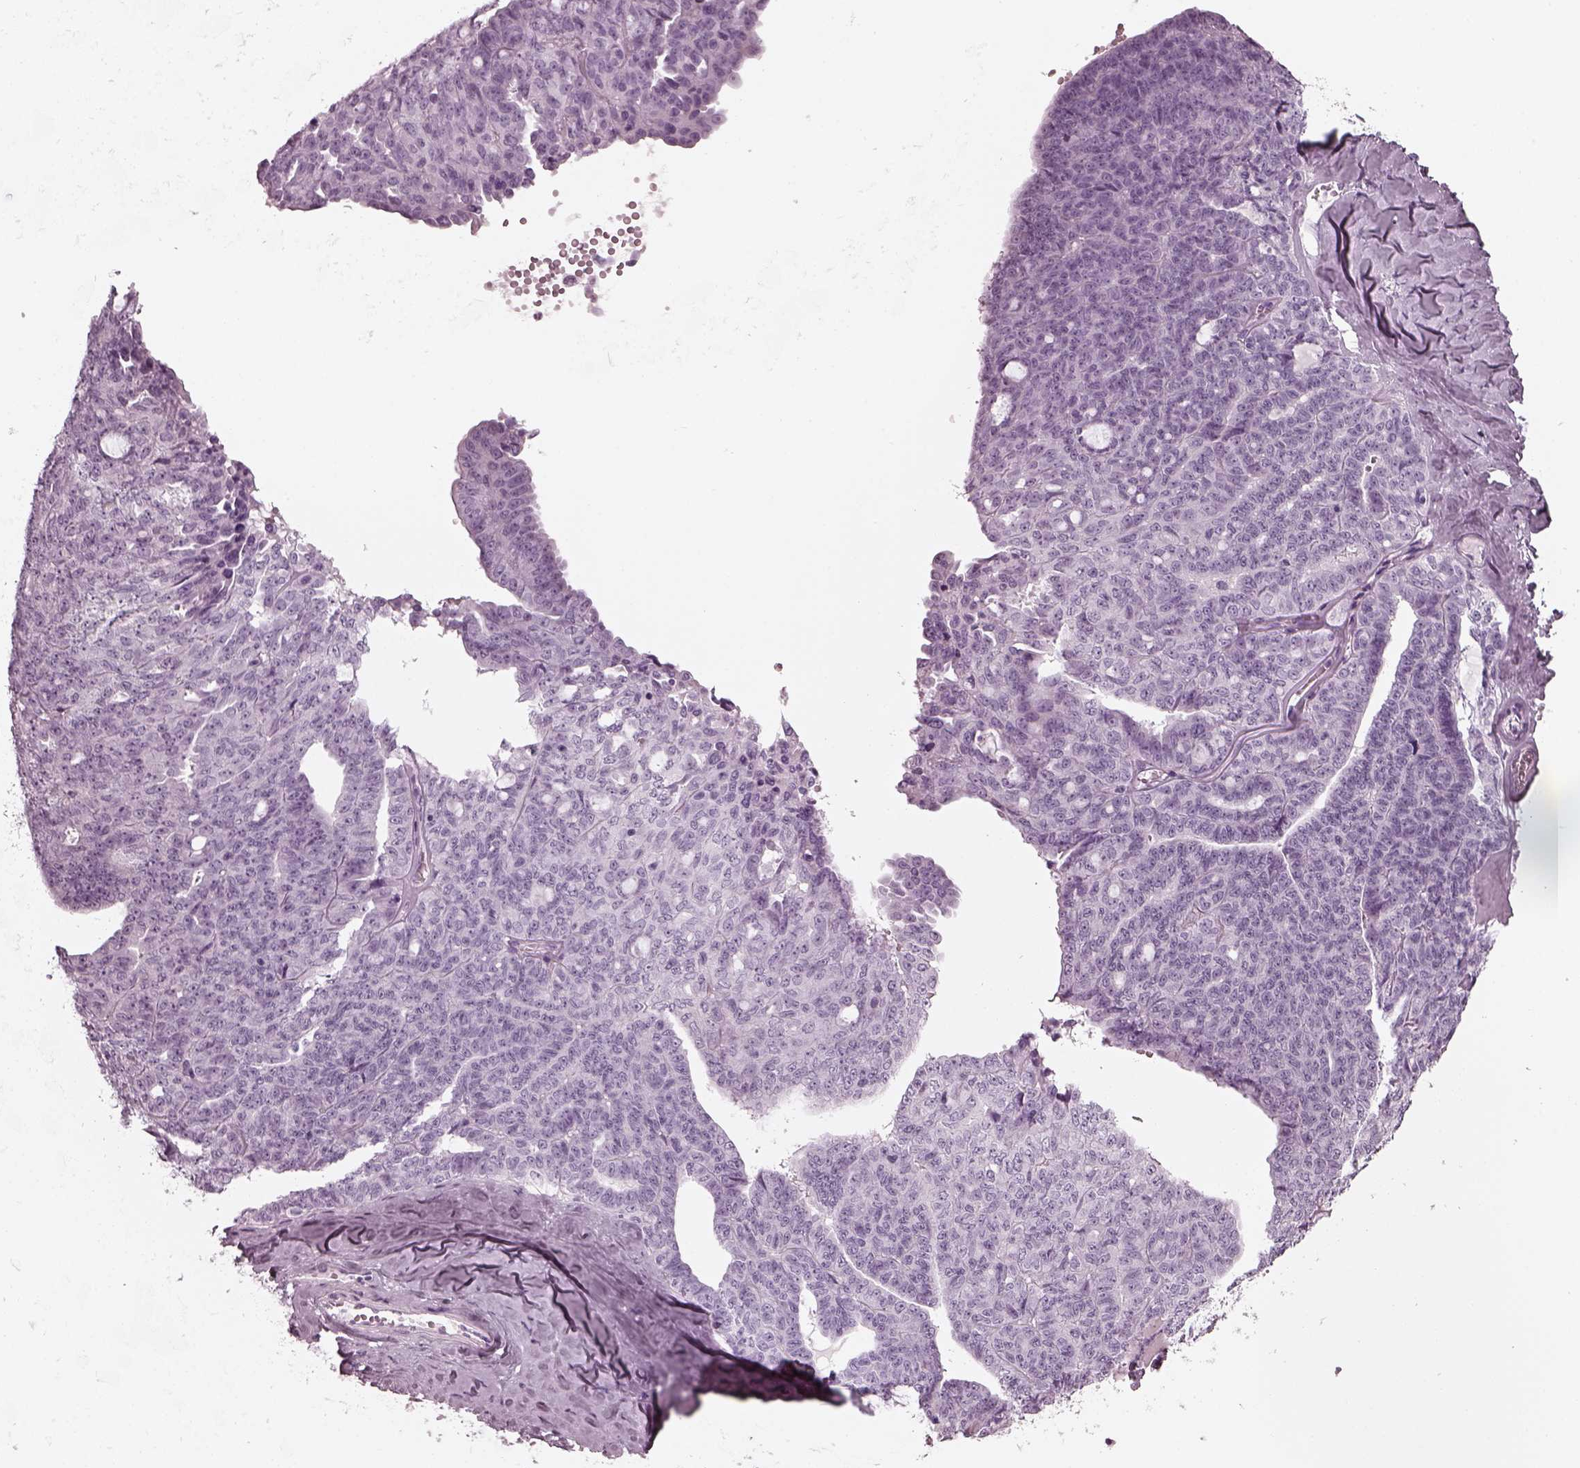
{"staining": {"intensity": "negative", "quantity": "none", "location": "none"}, "tissue": "ovarian cancer", "cell_type": "Tumor cells", "image_type": "cancer", "snomed": [{"axis": "morphology", "description": "Cystadenocarcinoma, serous, NOS"}, {"axis": "topography", "description": "Ovary"}], "caption": "An image of human serous cystadenocarcinoma (ovarian) is negative for staining in tumor cells. (Immunohistochemistry (ihc), brightfield microscopy, high magnification).", "gene": "RCVRN", "patient": {"sex": "female", "age": 71}}